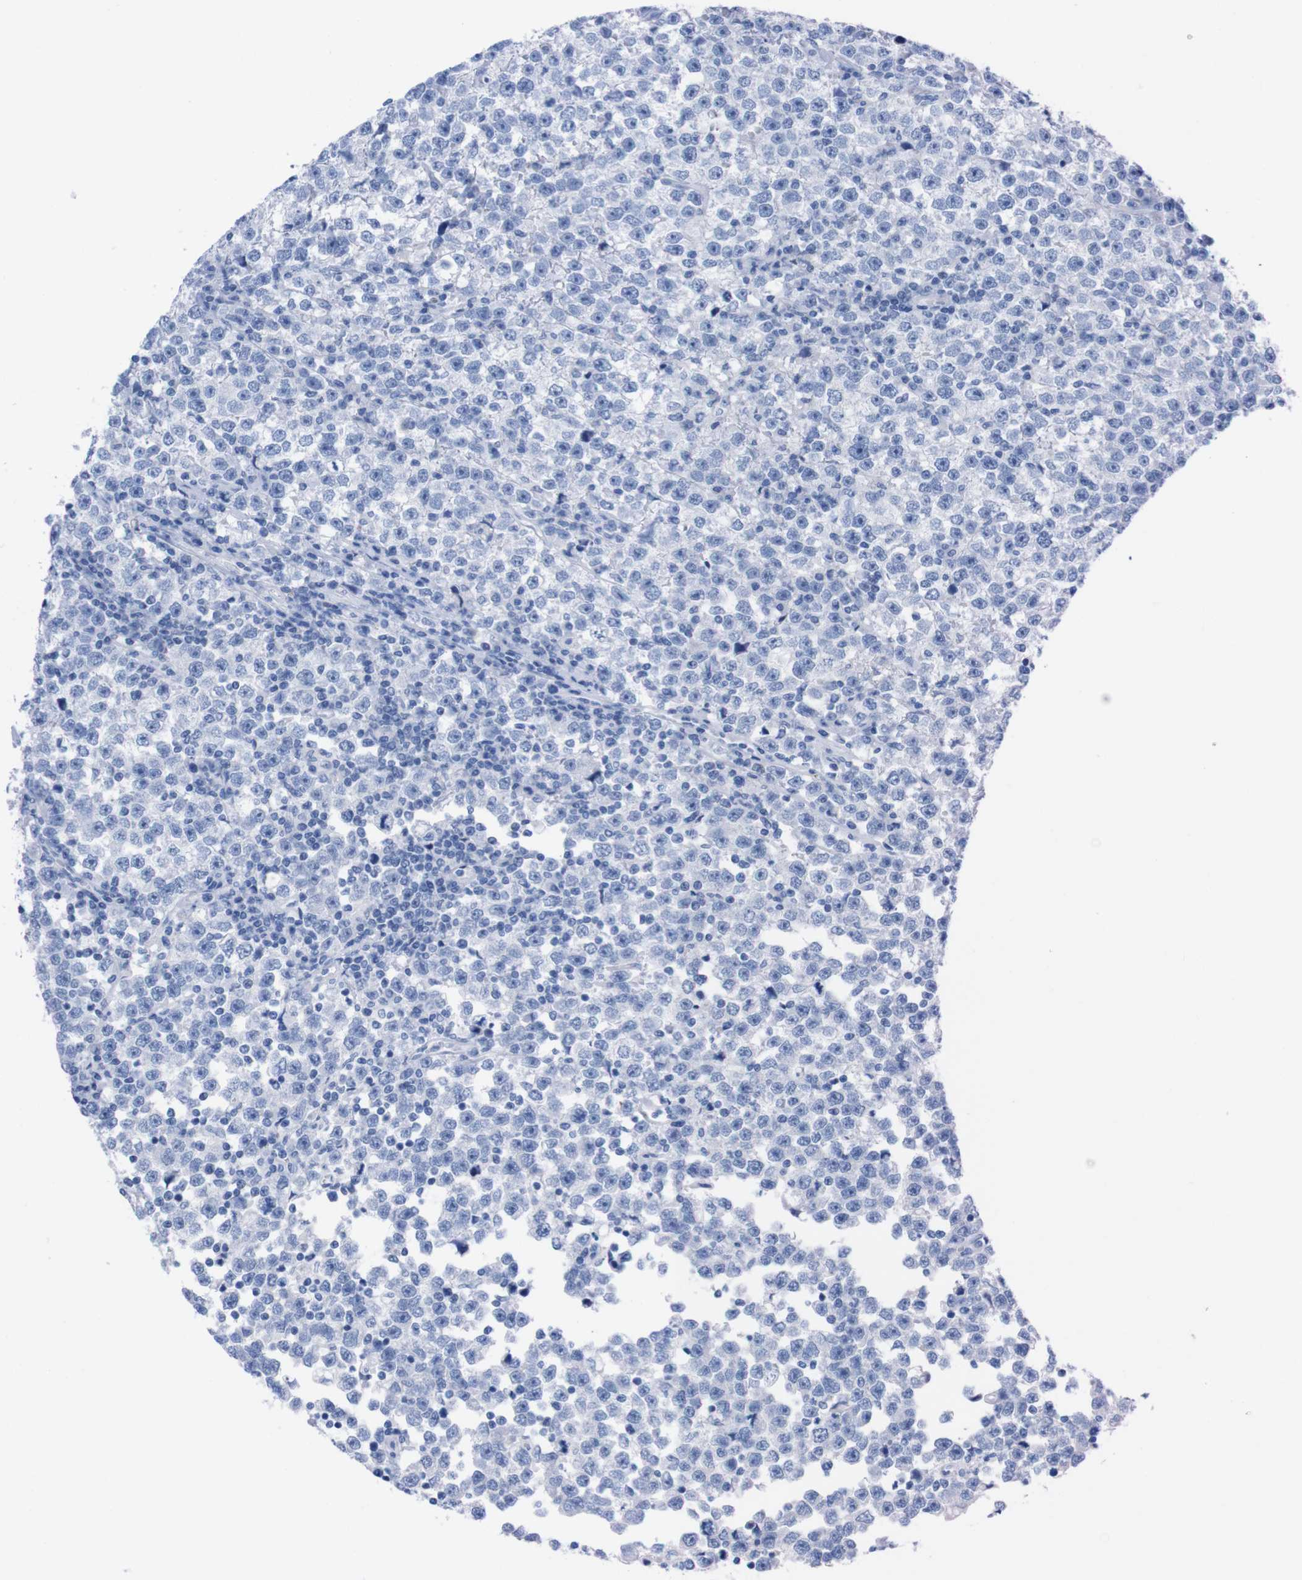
{"staining": {"intensity": "negative", "quantity": "none", "location": "none"}, "tissue": "testis cancer", "cell_type": "Tumor cells", "image_type": "cancer", "snomed": [{"axis": "morphology", "description": "Seminoma, NOS"}, {"axis": "topography", "description": "Testis"}], "caption": "Immunohistochemical staining of testis cancer demonstrates no significant staining in tumor cells.", "gene": "P2RY12", "patient": {"sex": "male", "age": 43}}